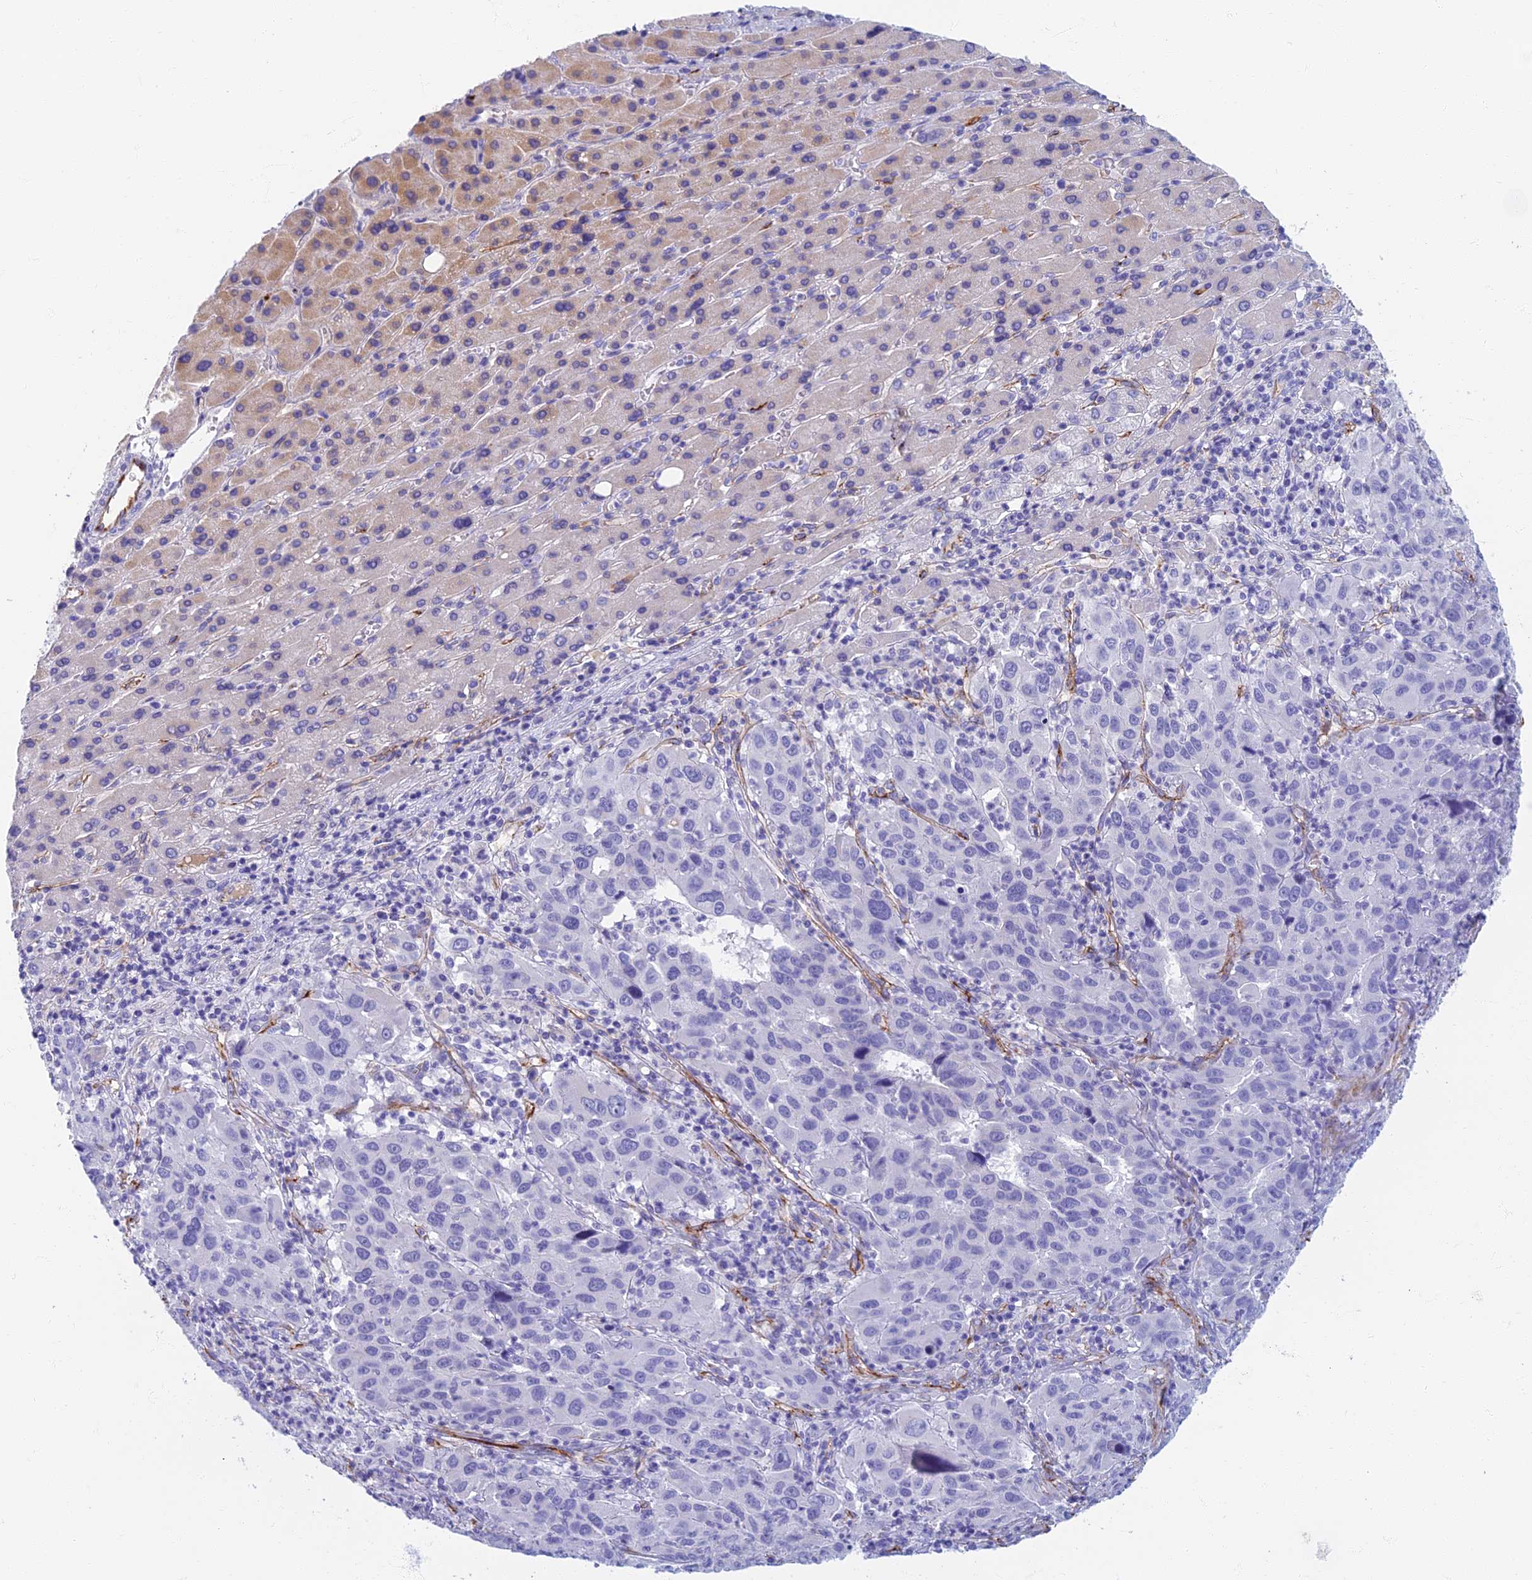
{"staining": {"intensity": "negative", "quantity": "none", "location": "none"}, "tissue": "liver cancer", "cell_type": "Tumor cells", "image_type": "cancer", "snomed": [{"axis": "morphology", "description": "Carcinoma, Hepatocellular, NOS"}, {"axis": "topography", "description": "Liver"}], "caption": "A high-resolution image shows IHC staining of hepatocellular carcinoma (liver), which displays no significant positivity in tumor cells. (DAB (3,3'-diaminobenzidine) immunohistochemistry visualized using brightfield microscopy, high magnification).", "gene": "ETFRF1", "patient": {"sex": "male", "age": 63}}